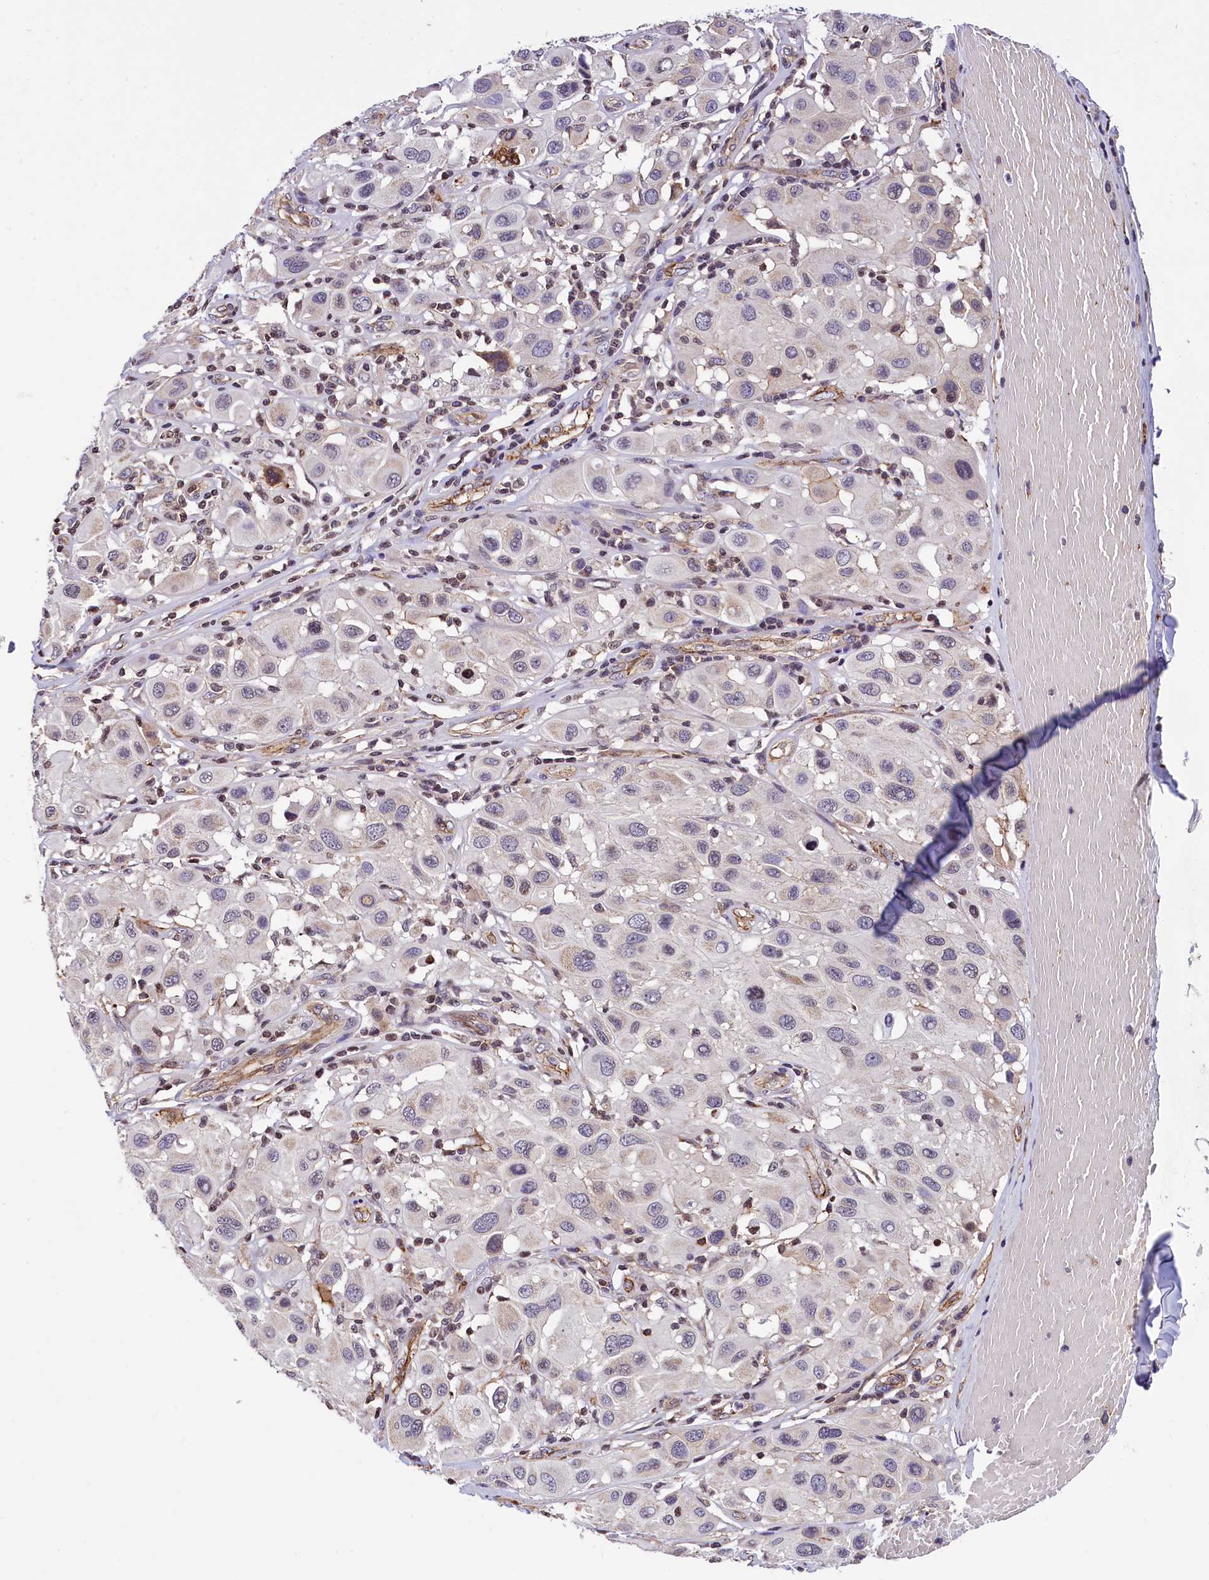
{"staining": {"intensity": "negative", "quantity": "none", "location": "none"}, "tissue": "melanoma", "cell_type": "Tumor cells", "image_type": "cancer", "snomed": [{"axis": "morphology", "description": "Malignant melanoma, Metastatic site"}, {"axis": "topography", "description": "Skin"}], "caption": "This is an IHC micrograph of human melanoma. There is no expression in tumor cells.", "gene": "ZNF2", "patient": {"sex": "male", "age": 41}}